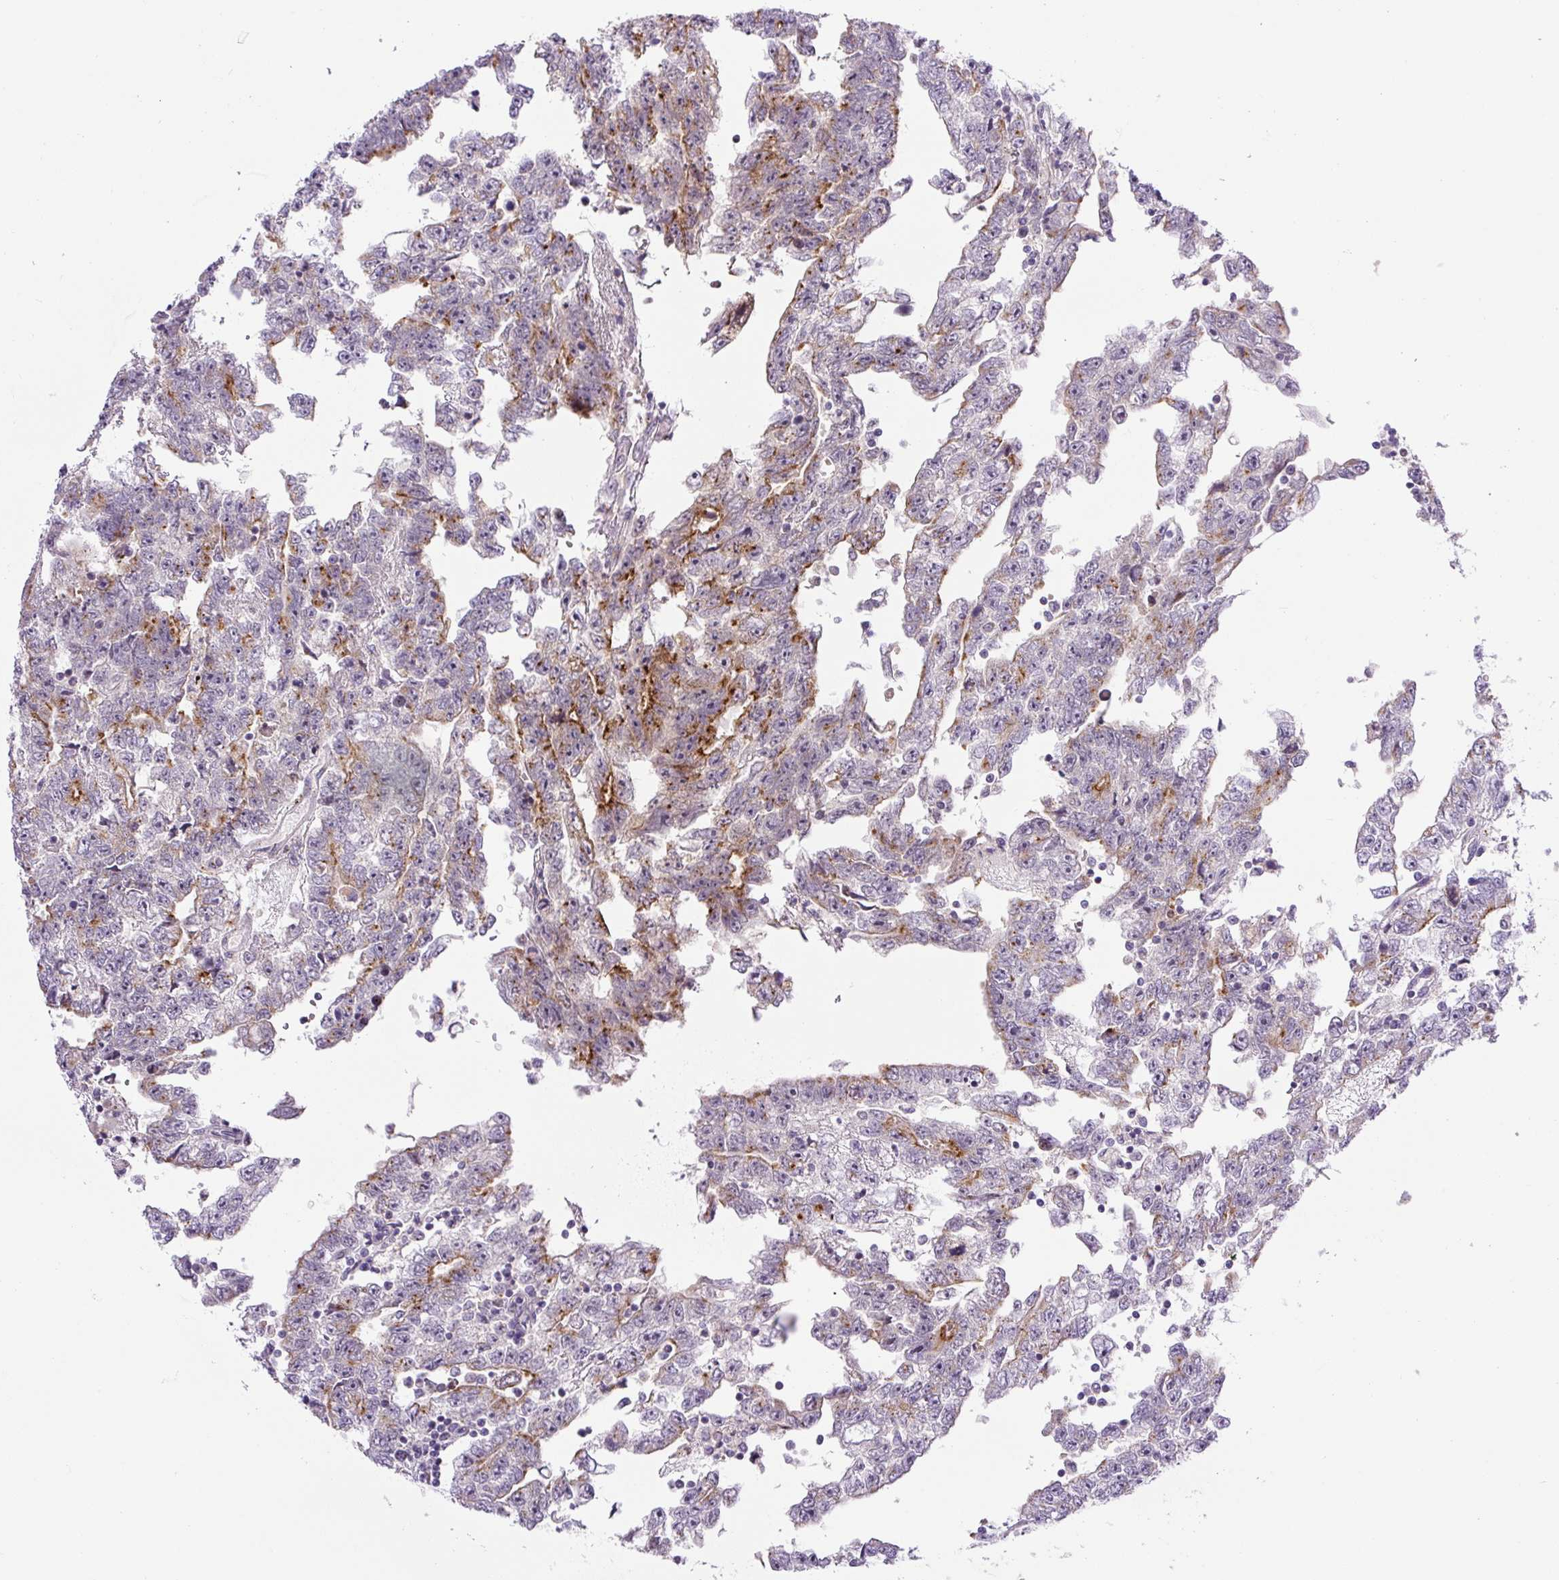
{"staining": {"intensity": "moderate", "quantity": "<25%", "location": "cytoplasmic/membranous"}, "tissue": "testis cancer", "cell_type": "Tumor cells", "image_type": "cancer", "snomed": [{"axis": "morphology", "description": "Carcinoma, Embryonal, NOS"}, {"axis": "topography", "description": "Testis"}], "caption": "This histopathology image exhibits embryonal carcinoma (testis) stained with immunohistochemistry (IHC) to label a protein in brown. The cytoplasmic/membranous of tumor cells show moderate positivity for the protein. Nuclei are counter-stained blue.", "gene": "PCM1", "patient": {"sex": "male", "age": 25}}